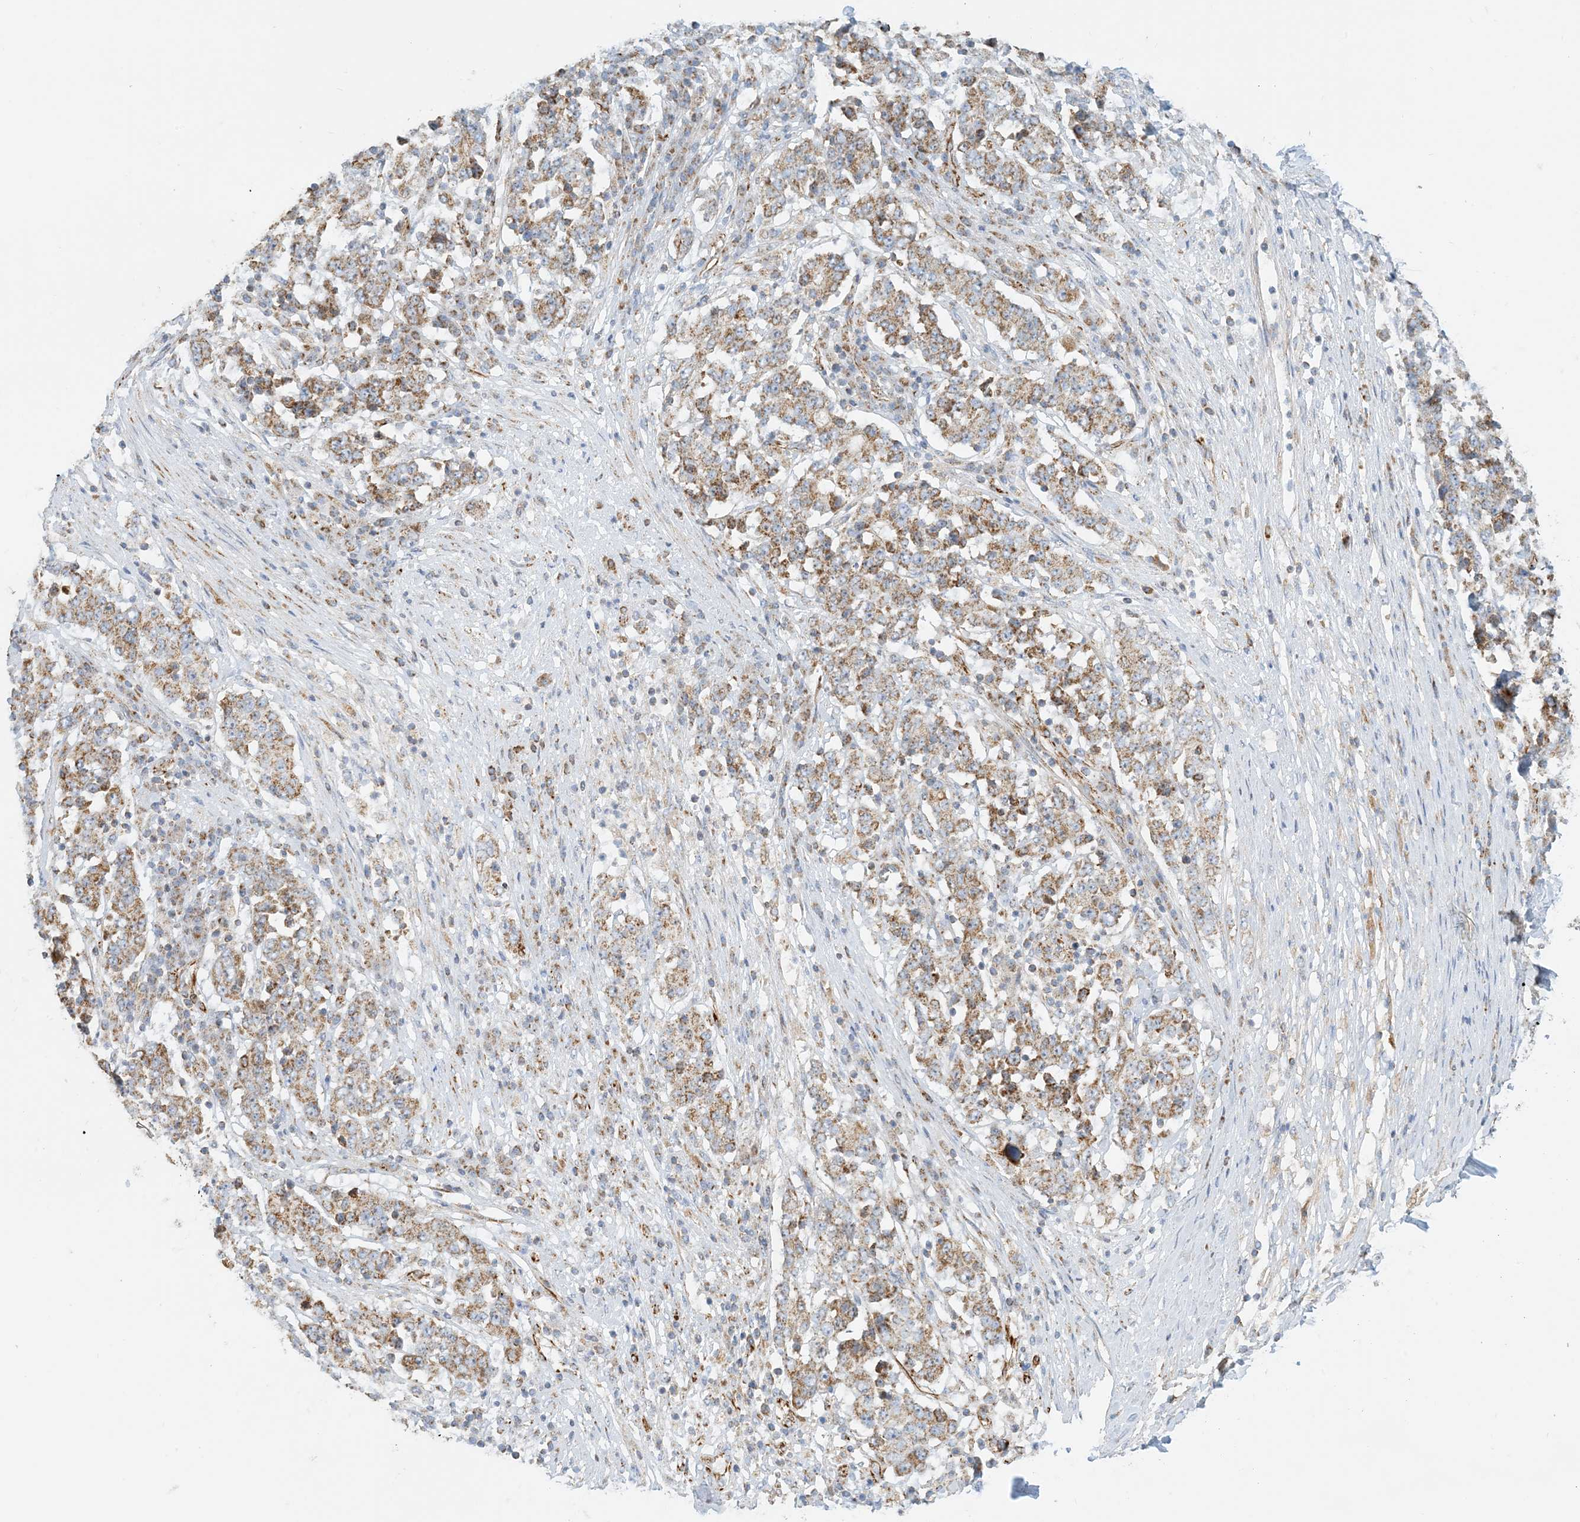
{"staining": {"intensity": "moderate", "quantity": ">75%", "location": "cytoplasmic/membranous"}, "tissue": "stomach cancer", "cell_type": "Tumor cells", "image_type": "cancer", "snomed": [{"axis": "morphology", "description": "Adenocarcinoma, NOS"}, {"axis": "topography", "description": "Stomach"}], "caption": "A histopathology image showing moderate cytoplasmic/membranous staining in about >75% of tumor cells in stomach adenocarcinoma, as visualized by brown immunohistochemical staining.", "gene": "COA3", "patient": {"sex": "male", "age": 59}}